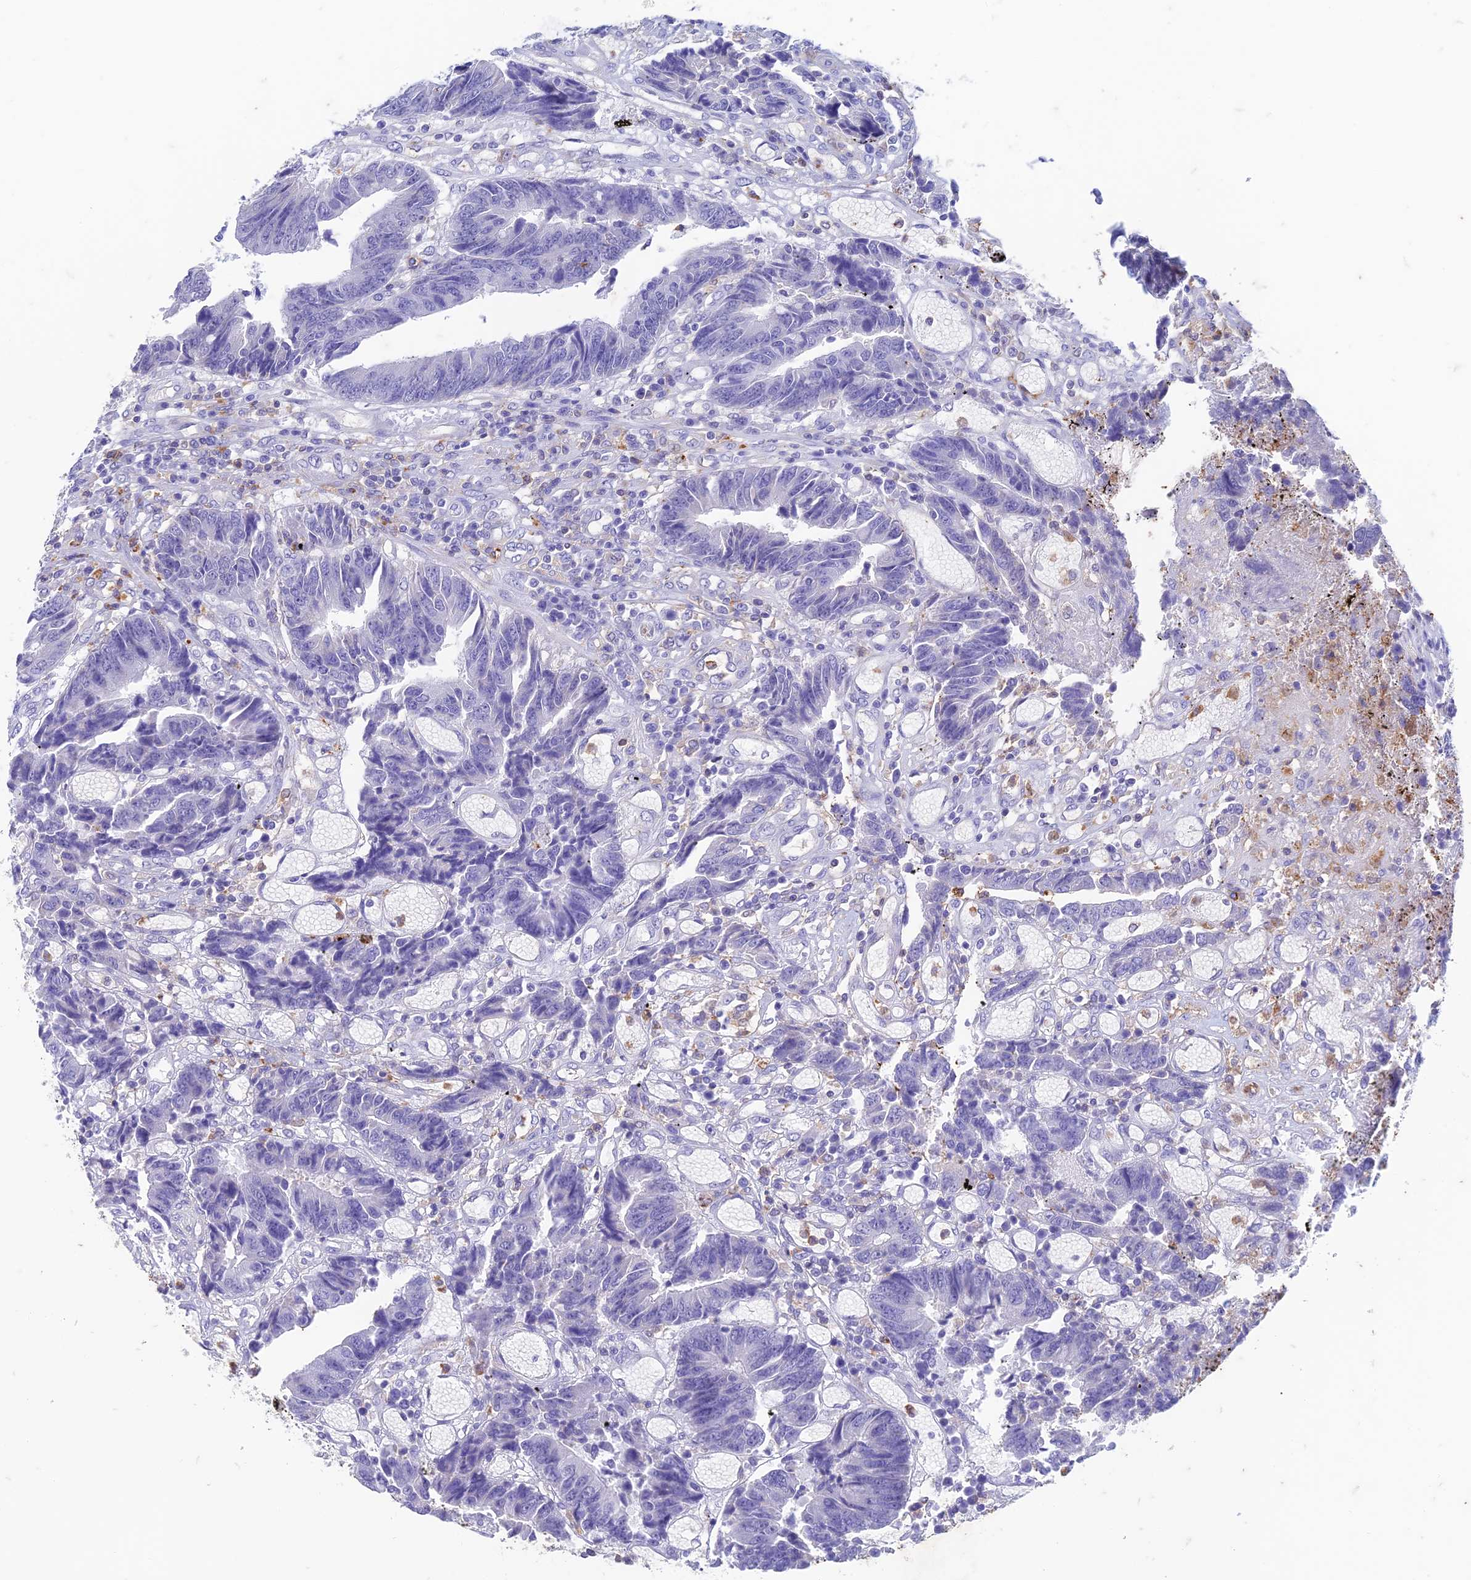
{"staining": {"intensity": "negative", "quantity": "none", "location": "none"}, "tissue": "colorectal cancer", "cell_type": "Tumor cells", "image_type": "cancer", "snomed": [{"axis": "morphology", "description": "Adenocarcinoma, NOS"}, {"axis": "topography", "description": "Rectum"}], "caption": "Immunohistochemistry of human adenocarcinoma (colorectal) shows no staining in tumor cells. (DAB IHC visualized using brightfield microscopy, high magnification).", "gene": "FGF7", "patient": {"sex": "male", "age": 84}}